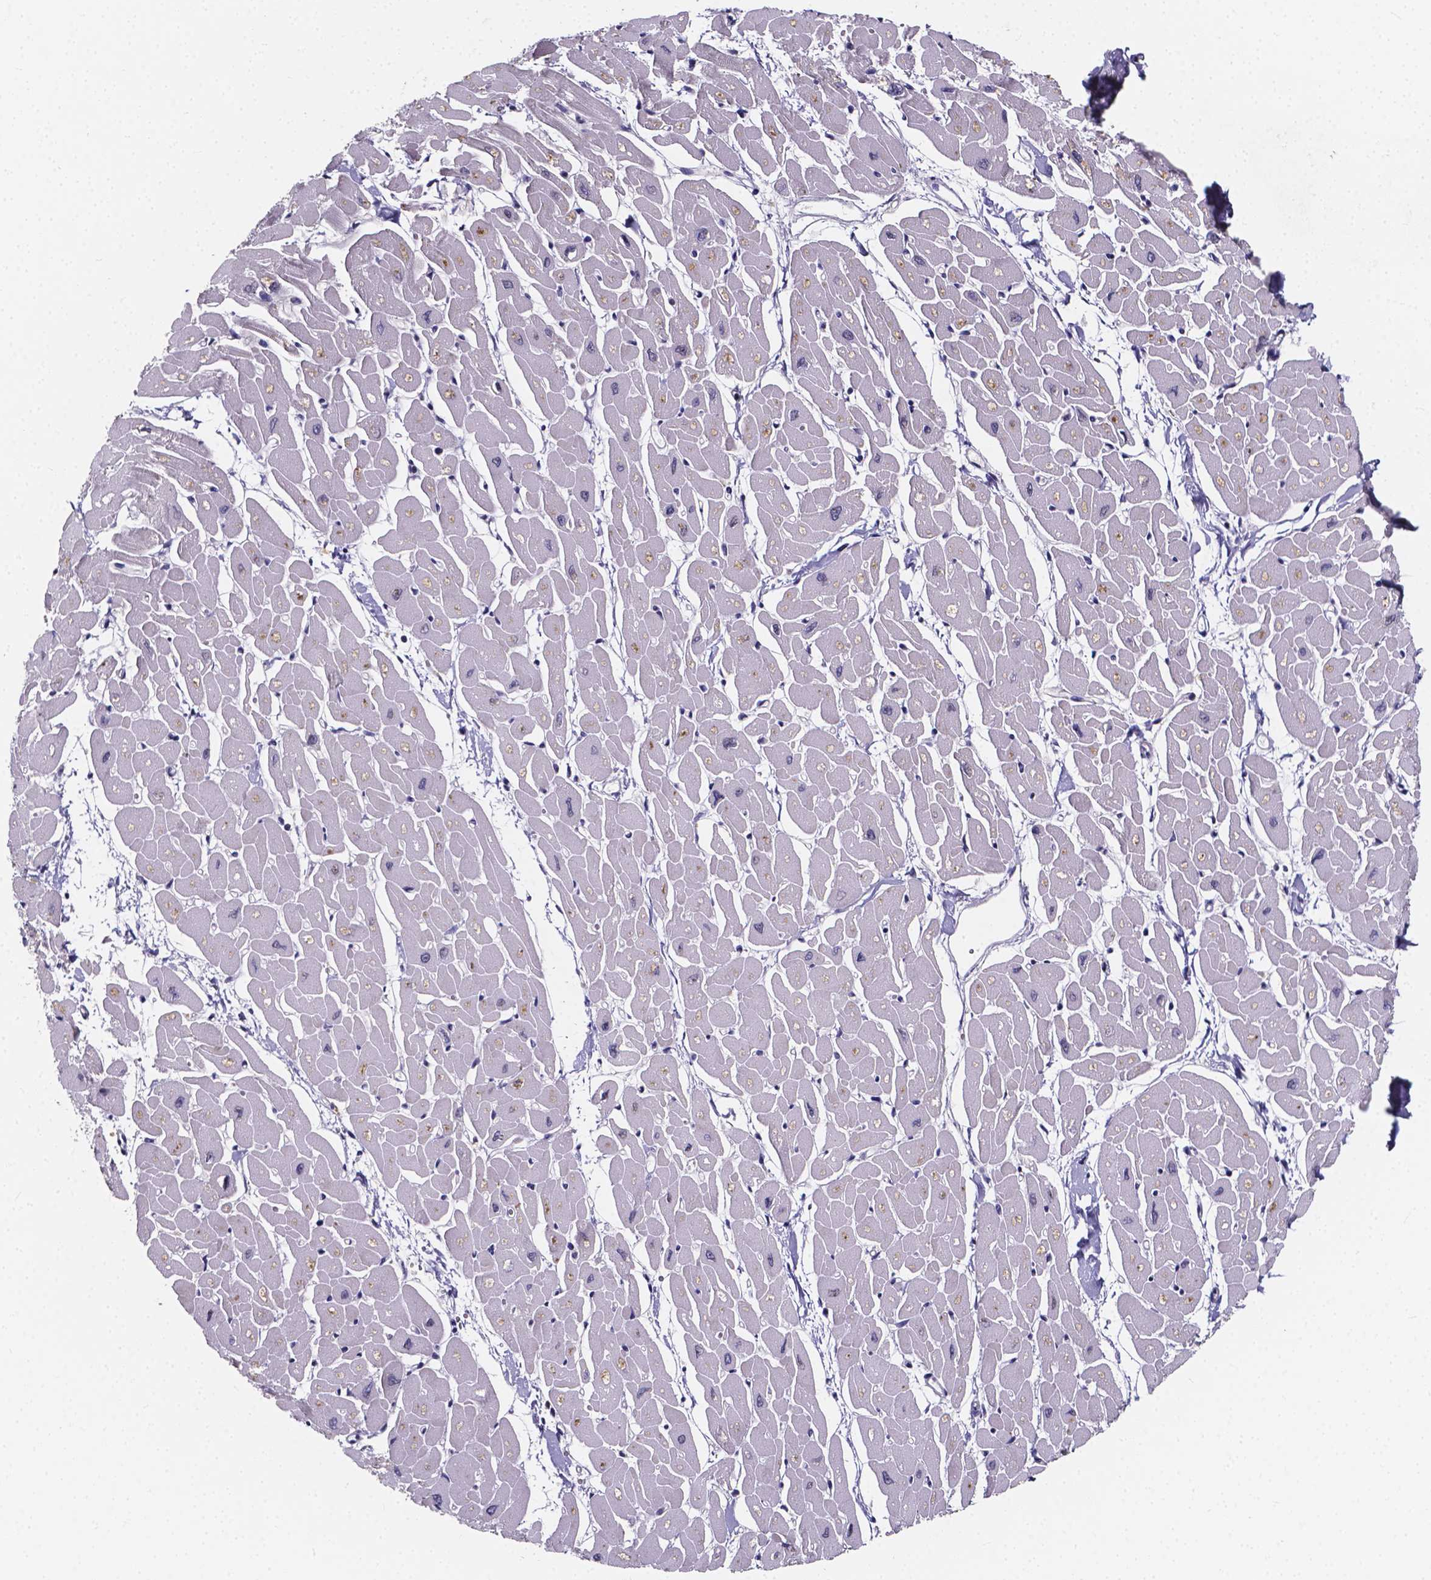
{"staining": {"intensity": "moderate", "quantity": "<25%", "location": "cytoplasmic/membranous"}, "tissue": "heart muscle", "cell_type": "Cardiomyocytes", "image_type": "normal", "snomed": [{"axis": "morphology", "description": "Normal tissue, NOS"}, {"axis": "topography", "description": "Heart"}], "caption": "IHC image of benign heart muscle: heart muscle stained using immunohistochemistry displays low levels of moderate protein expression localized specifically in the cytoplasmic/membranous of cardiomyocytes, appearing as a cytoplasmic/membranous brown color.", "gene": "THEMIS", "patient": {"sex": "male", "age": 57}}